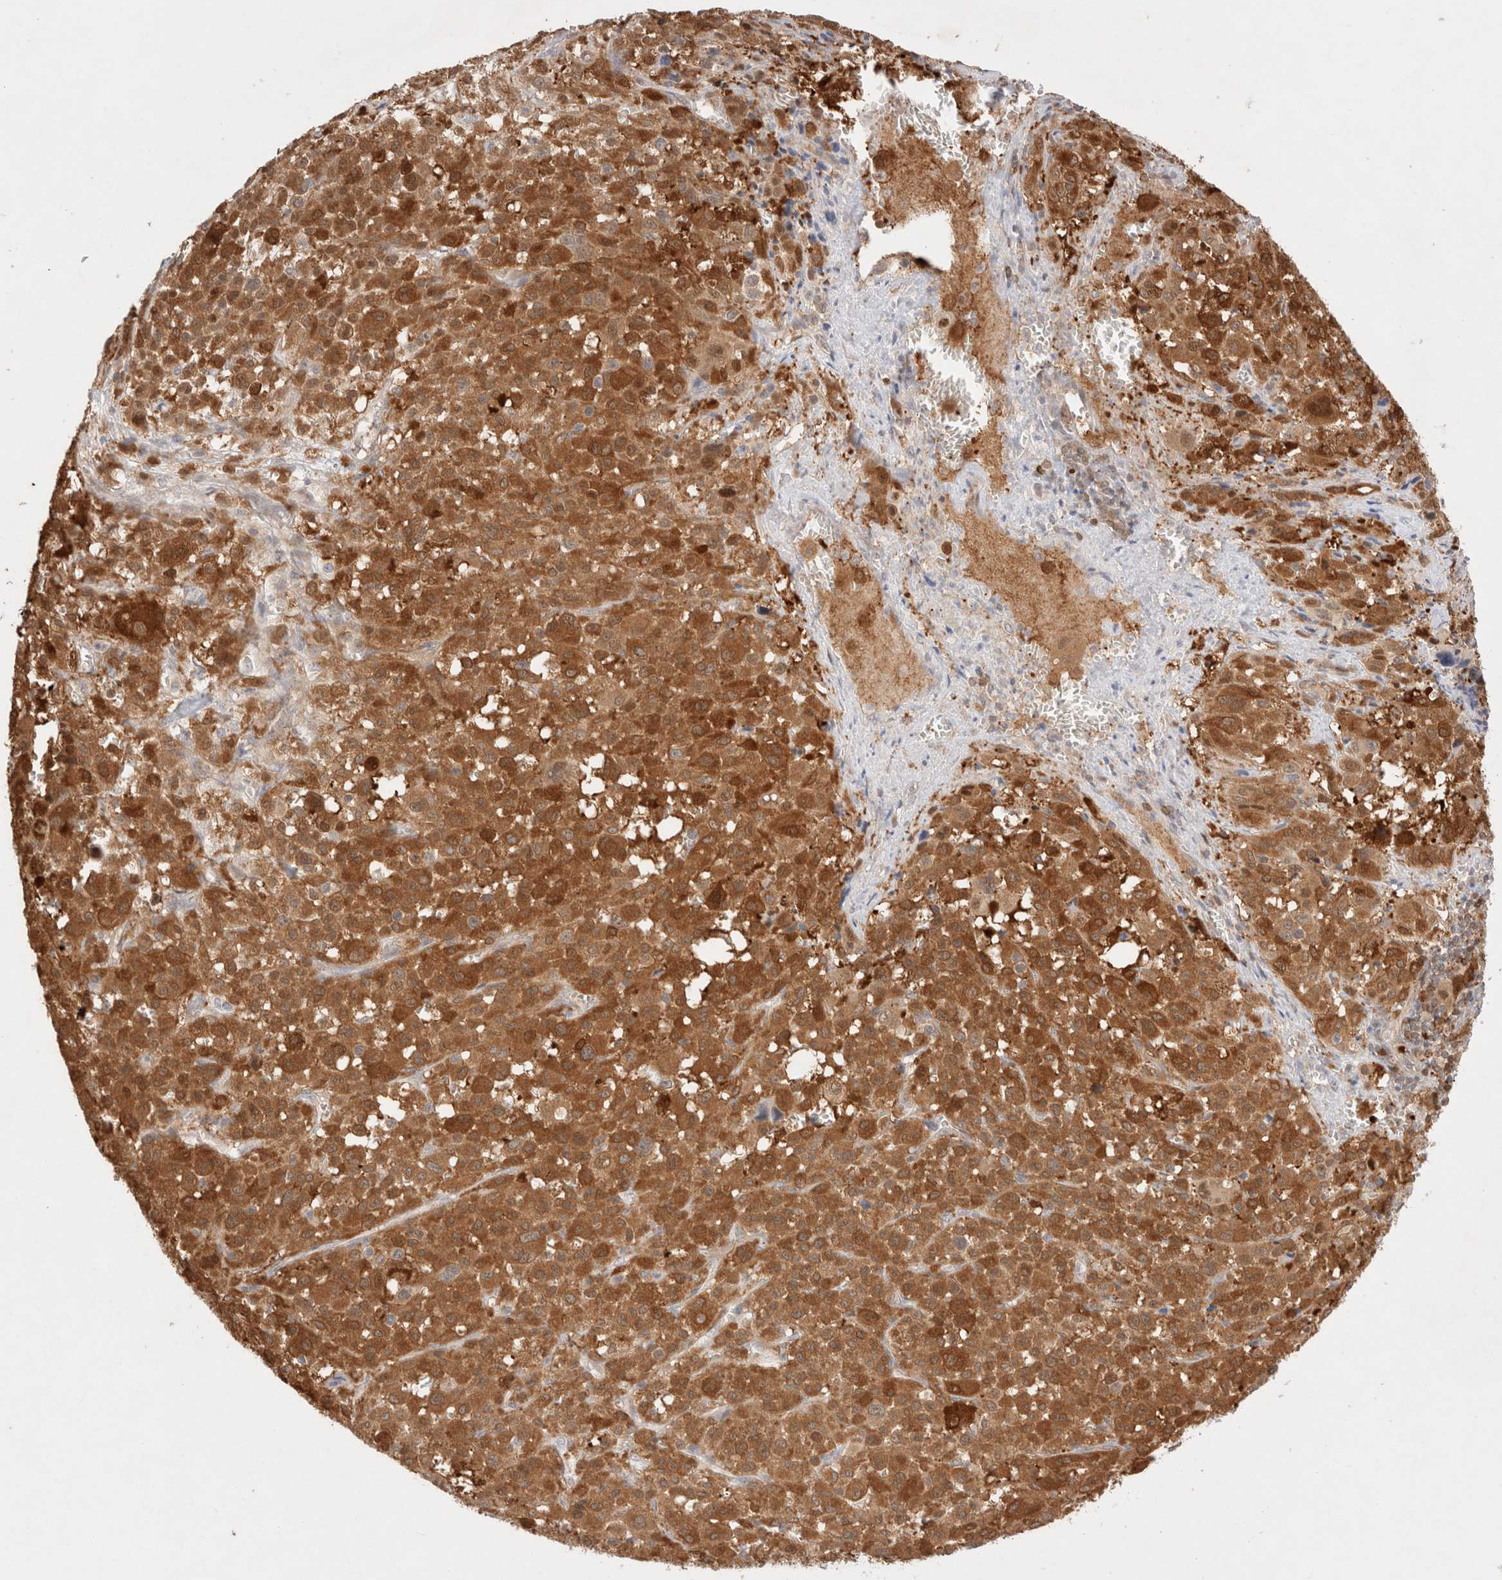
{"staining": {"intensity": "moderate", "quantity": ">75%", "location": "cytoplasmic/membranous"}, "tissue": "melanoma", "cell_type": "Tumor cells", "image_type": "cancer", "snomed": [{"axis": "morphology", "description": "Malignant melanoma, Metastatic site"}, {"axis": "topography", "description": "Skin"}], "caption": "Melanoma stained with immunohistochemistry (IHC) exhibits moderate cytoplasmic/membranous expression in about >75% of tumor cells. Using DAB (brown) and hematoxylin (blue) stains, captured at high magnification using brightfield microscopy.", "gene": "STARD10", "patient": {"sex": "female", "age": 74}}